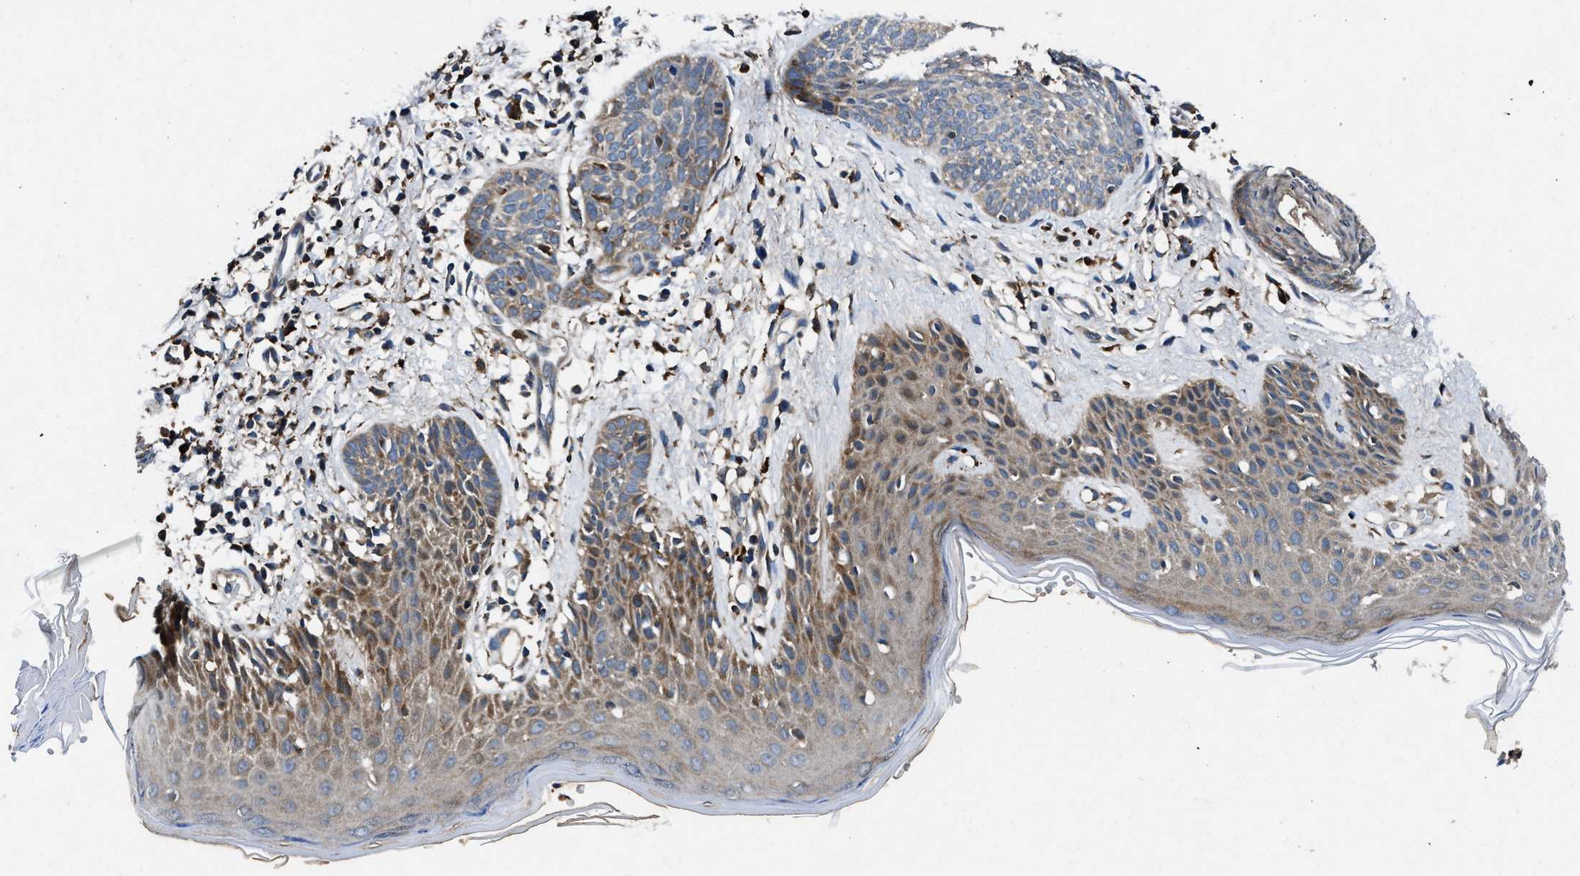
{"staining": {"intensity": "weak", "quantity": "<25%", "location": "cytoplasmic/membranous"}, "tissue": "skin cancer", "cell_type": "Tumor cells", "image_type": "cancer", "snomed": [{"axis": "morphology", "description": "Basal cell carcinoma"}, {"axis": "topography", "description": "Skin"}], "caption": "This is a histopathology image of immunohistochemistry staining of skin cancer, which shows no staining in tumor cells. The staining is performed using DAB brown chromogen with nuclei counter-stained in using hematoxylin.", "gene": "FAM221A", "patient": {"sex": "female", "age": 59}}